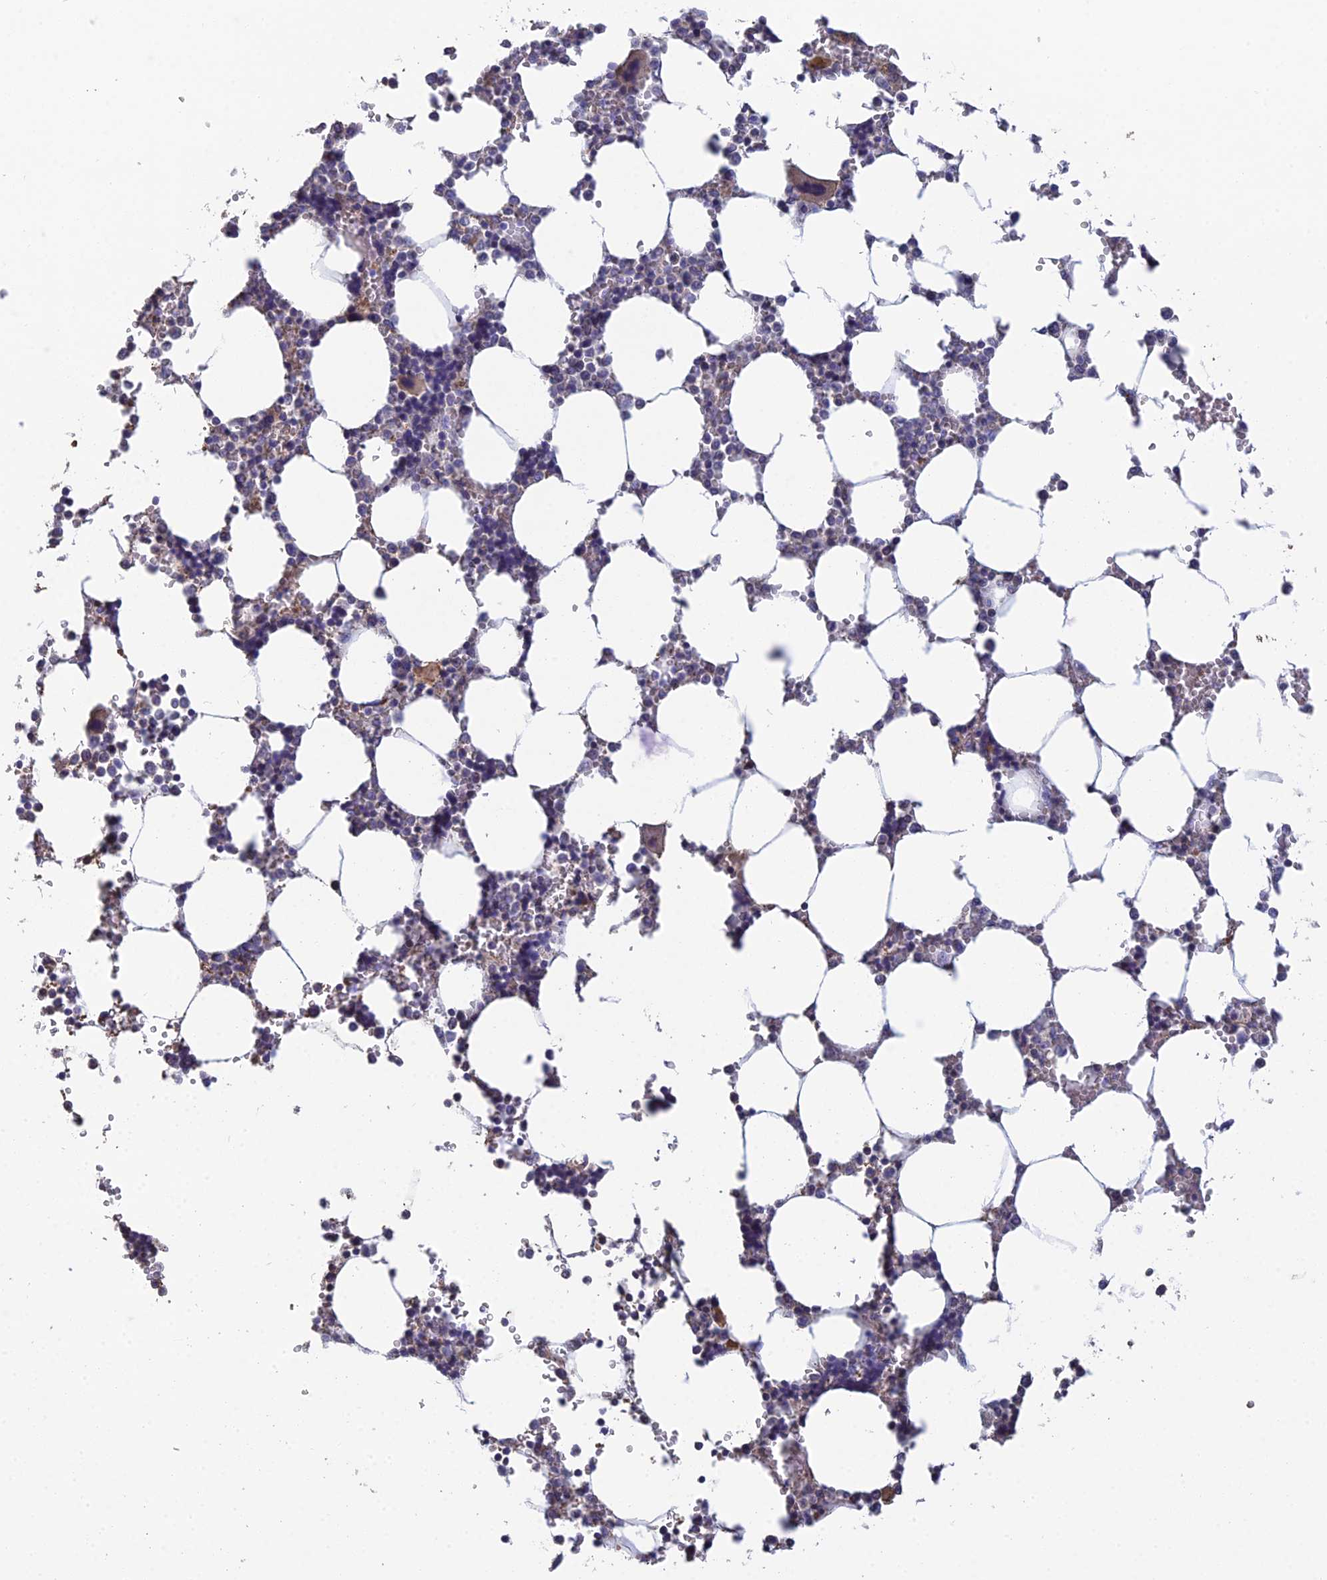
{"staining": {"intensity": "weak", "quantity": "<25%", "location": "cytoplasmic/membranous"}, "tissue": "bone marrow", "cell_type": "Hematopoietic cells", "image_type": "normal", "snomed": [{"axis": "morphology", "description": "Normal tissue, NOS"}, {"axis": "topography", "description": "Bone marrow"}], "caption": "DAB immunohistochemical staining of benign bone marrow reveals no significant expression in hematopoietic cells.", "gene": "PCDHA5", "patient": {"sex": "male", "age": 64}}